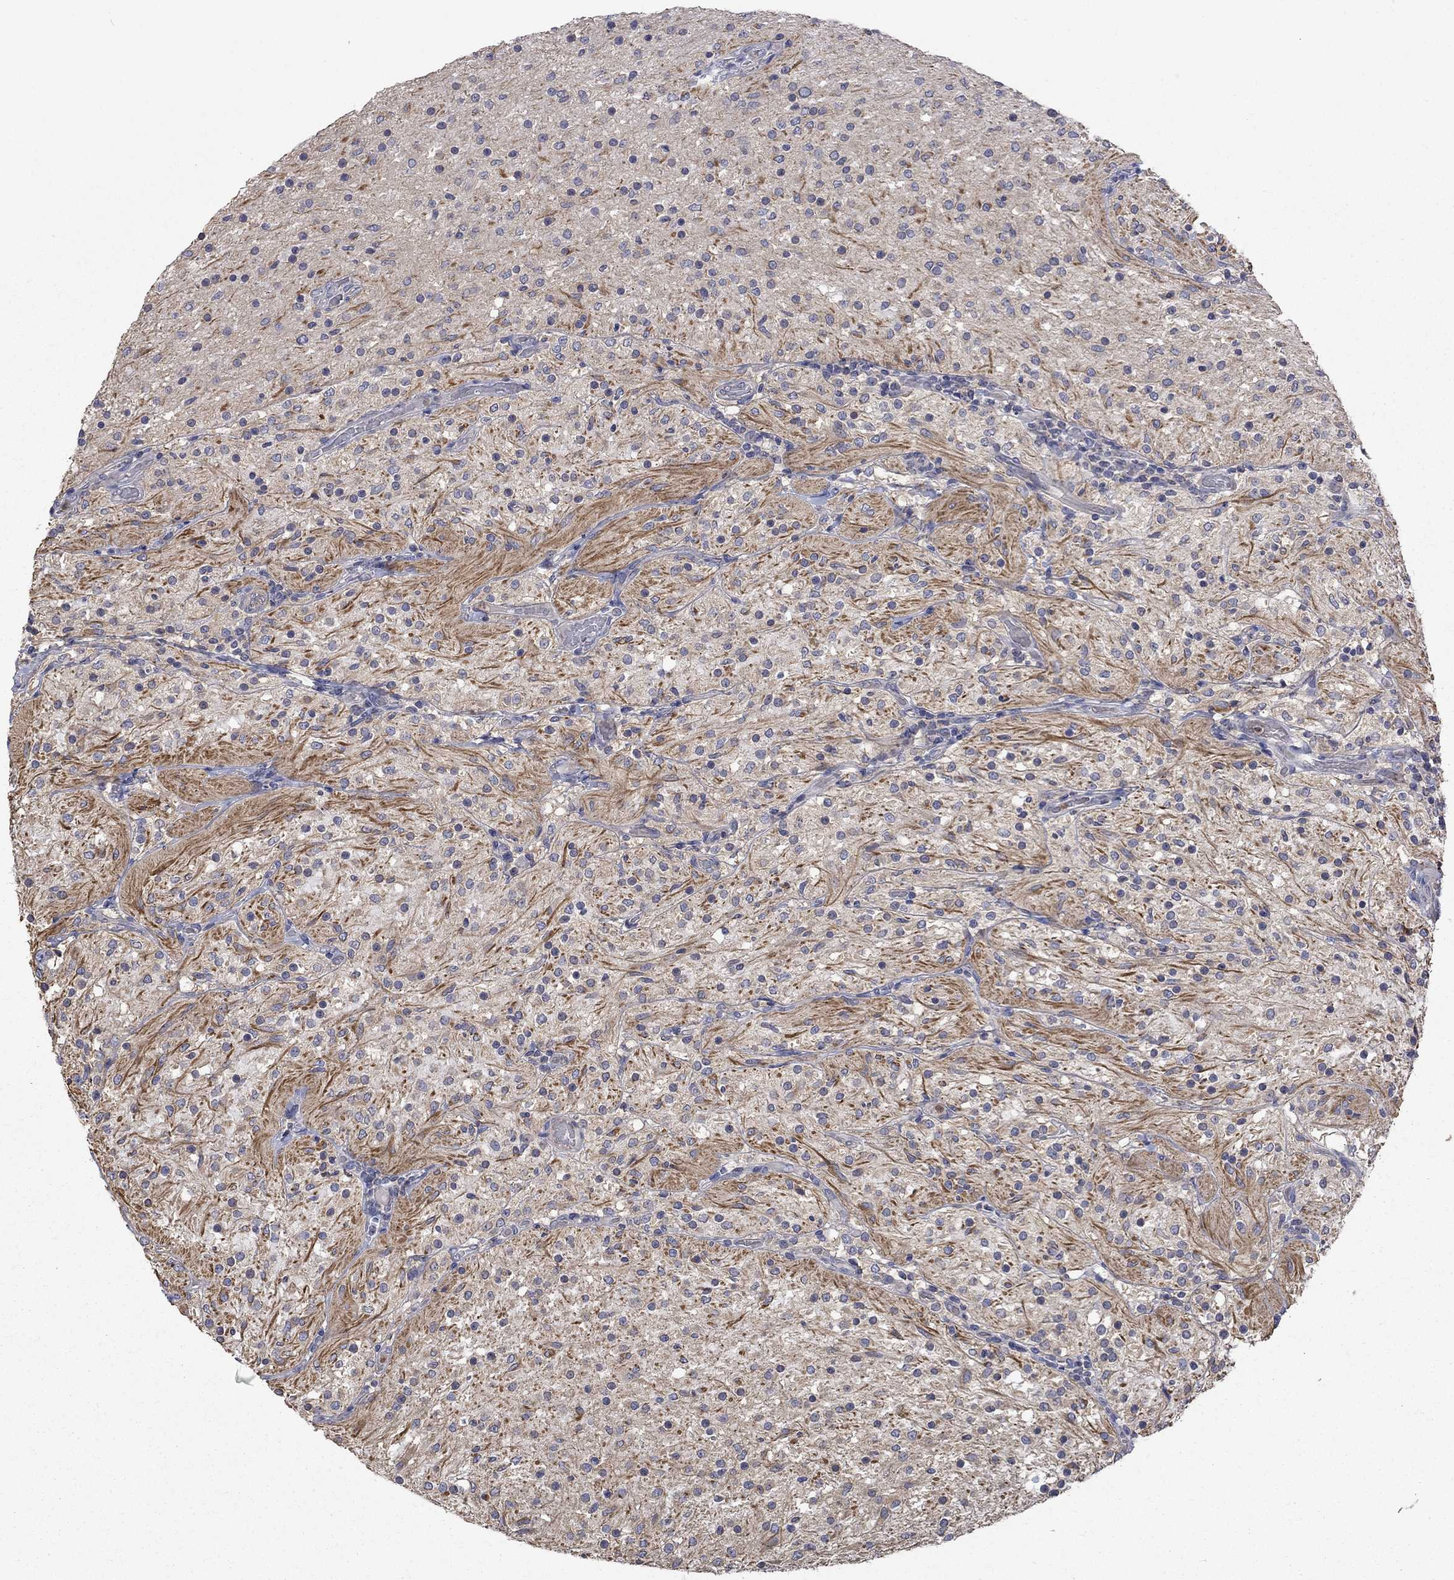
{"staining": {"intensity": "strong", "quantity": "<25%", "location": "cytoplasmic/membranous"}, "tissue": "glioma", "cell_type": "Tumor cells", "image_type": "cancer", "snomed": [{"axis": "morphology", "description": "Glioma, malignant, Low grade"}, {"axis": "topography", "description": "Brain"}], "caption": "IHC image of glioma stained for a protein (brown), which reveals medium levels of strong cytoplasmic/membranous staining in approximately <25% of tumor cells.", "gene": "CAMKK2", "patient": {"sex": "male", "age": 3}}